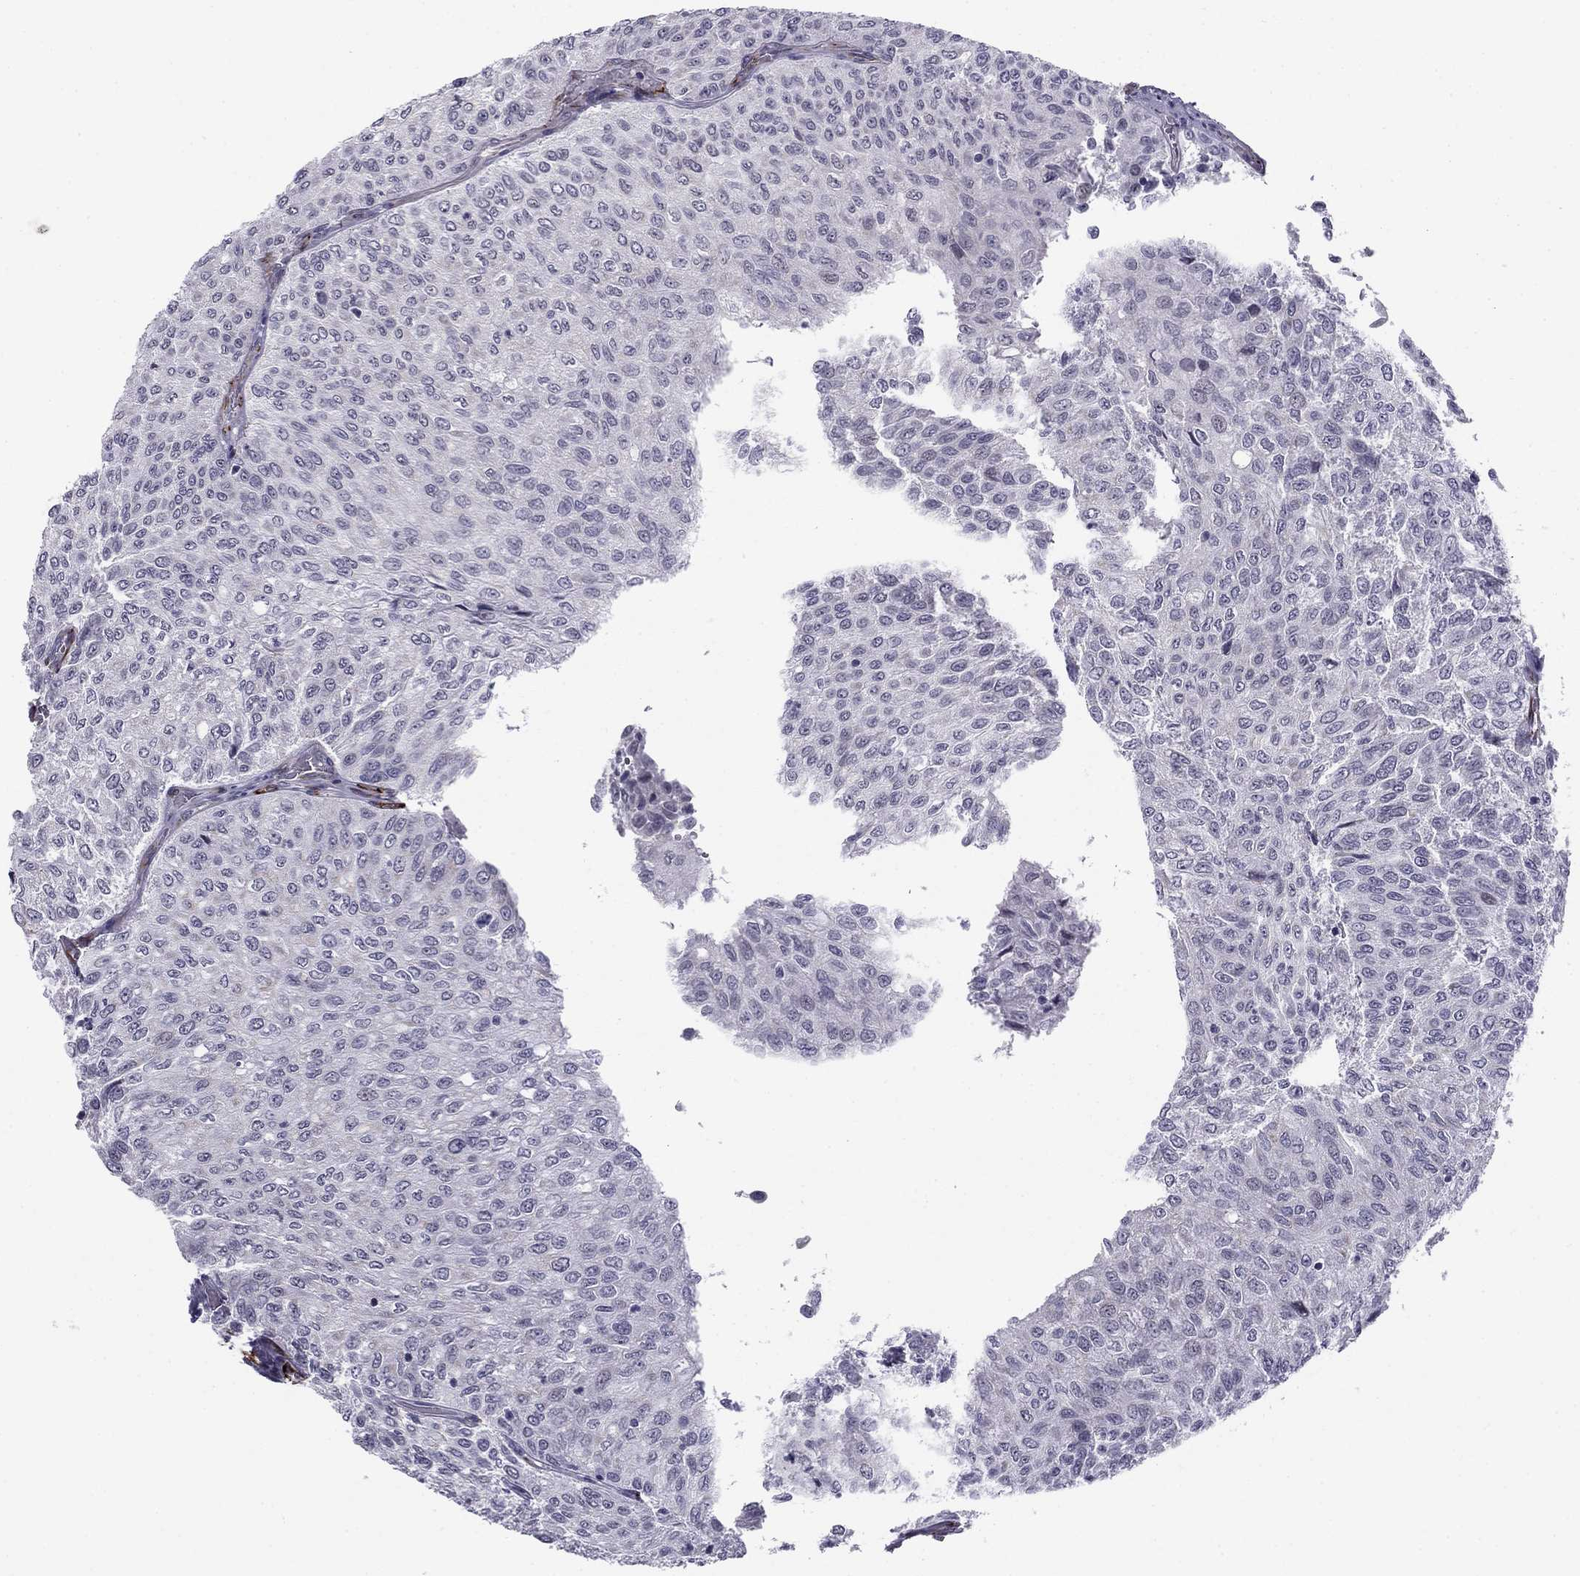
{"staining": {"intensity": "negative", "quantity": "none", "location": "none"}, "tissue": "urothelial cancer", "cell_type": "Tumor cells", "image_type": "cancer", "snomed": [{"axis": "morphology", "description": "Urothelial carcinoma, Low grade"}, {"axis": "topography", "description": "Urinary bladder"}], "caption": "DAB immunohistochemical staining of urothelial carcinoma (low-grade) exhibits no significant expression in tumor cells.", "gene": "ANKS4B", "patient": {"sex": "male", "age": 78}}